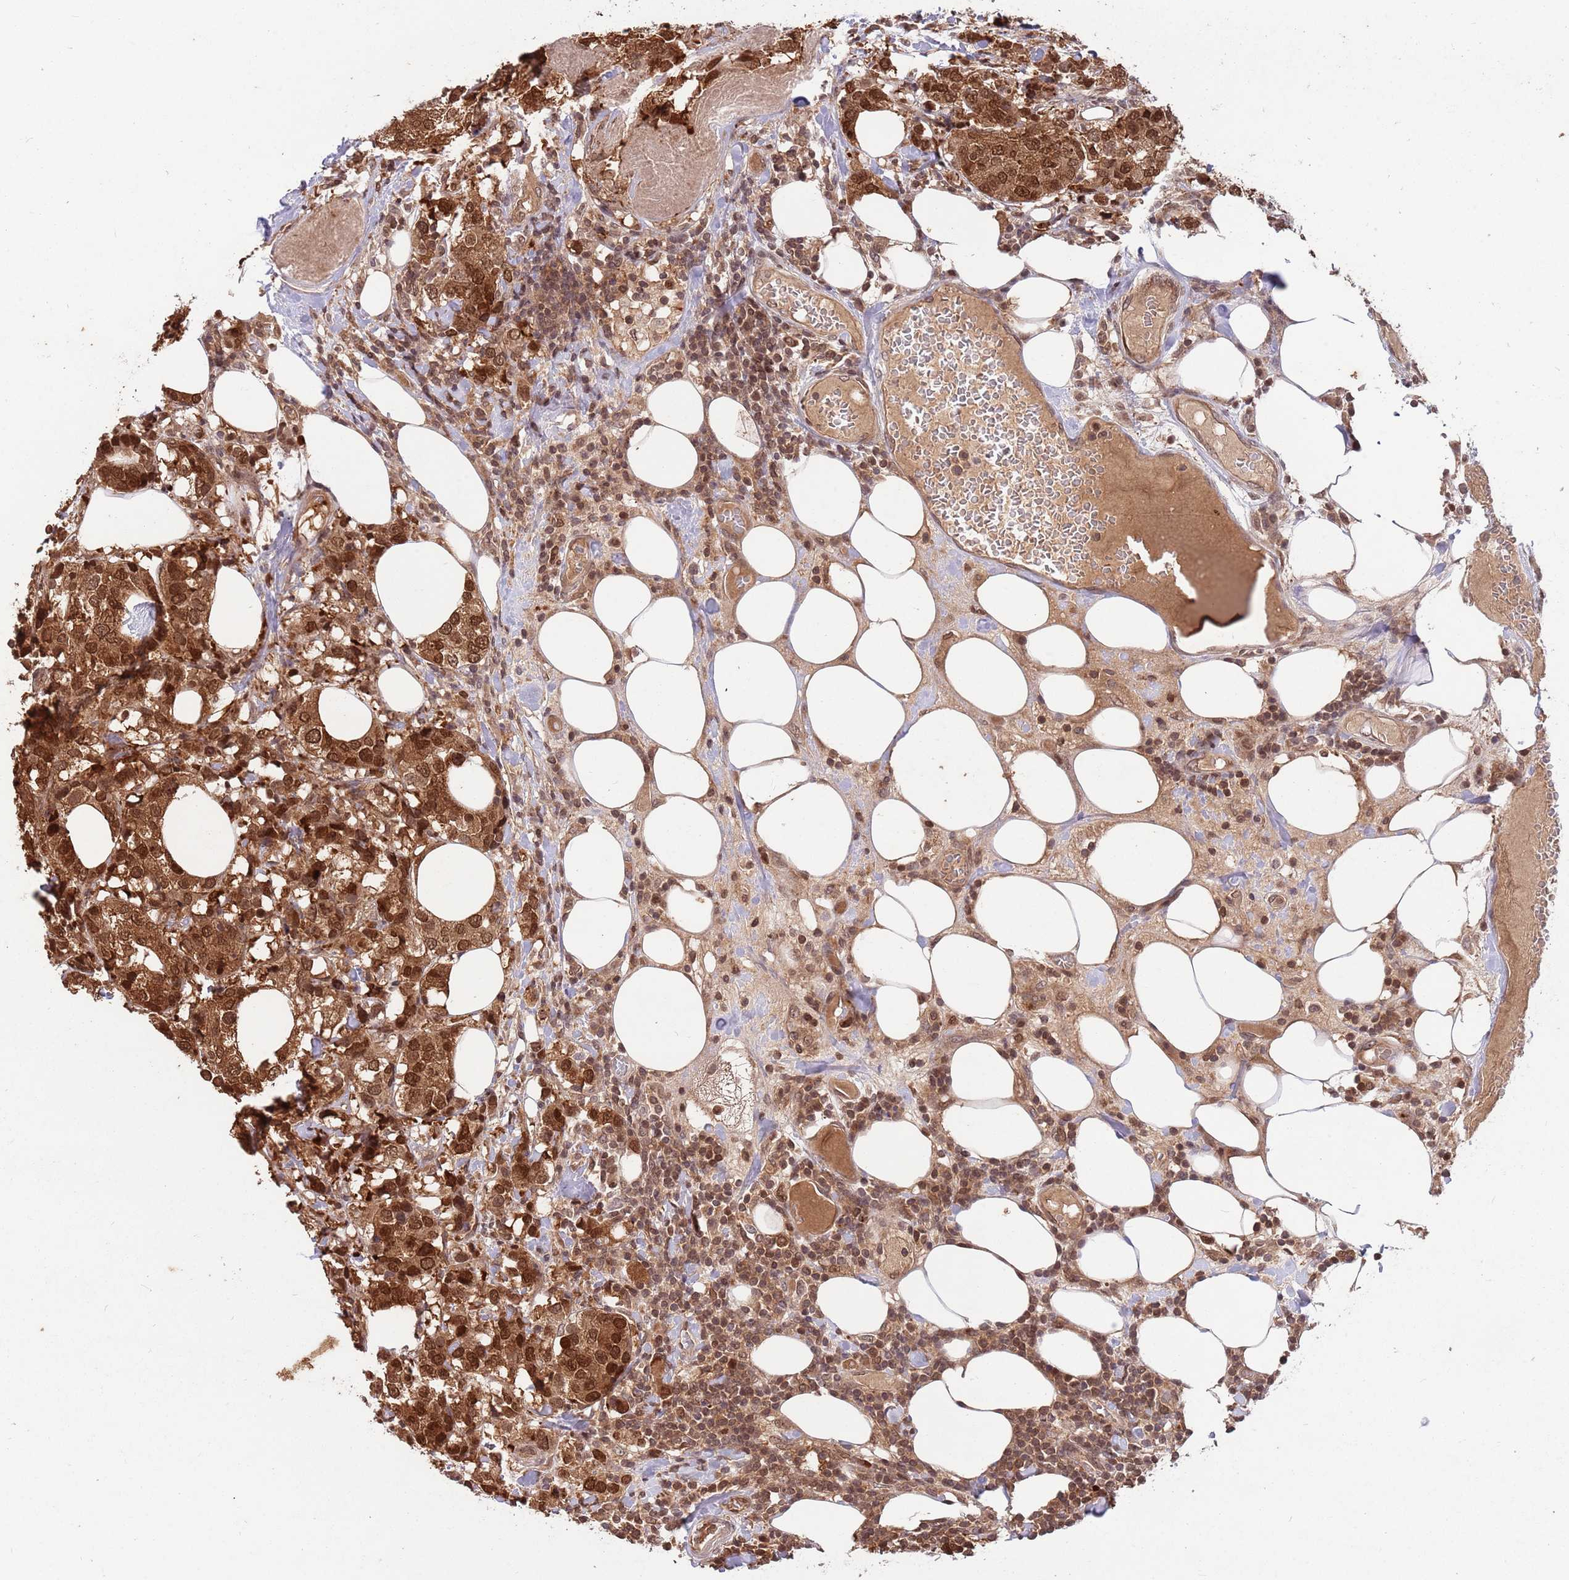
{"staining": {"intensity": "strong", "quantity": ">75%", "location": "cytoplasmic/membranous,nuclear"}, "tissue": "breast cancer", "cell_type": "Tumor cells", "image_type": "cancer", "snomed": [{"axis": "morphology", "description": "Lobular carcinoma"}, {"axis": "topography", "description": "Breast"}], "caption": "Strong cytoplasmic/membranous and nuclear positivity is appreciated in approximately >75% of tumor cells in breast cancer. (DAB (3,3'-diaminobenzidine) = brown stain, brightfield microscopy at high magnification).", "gene": "SALL1", "patient": {"sex": "female", "age": 59}}